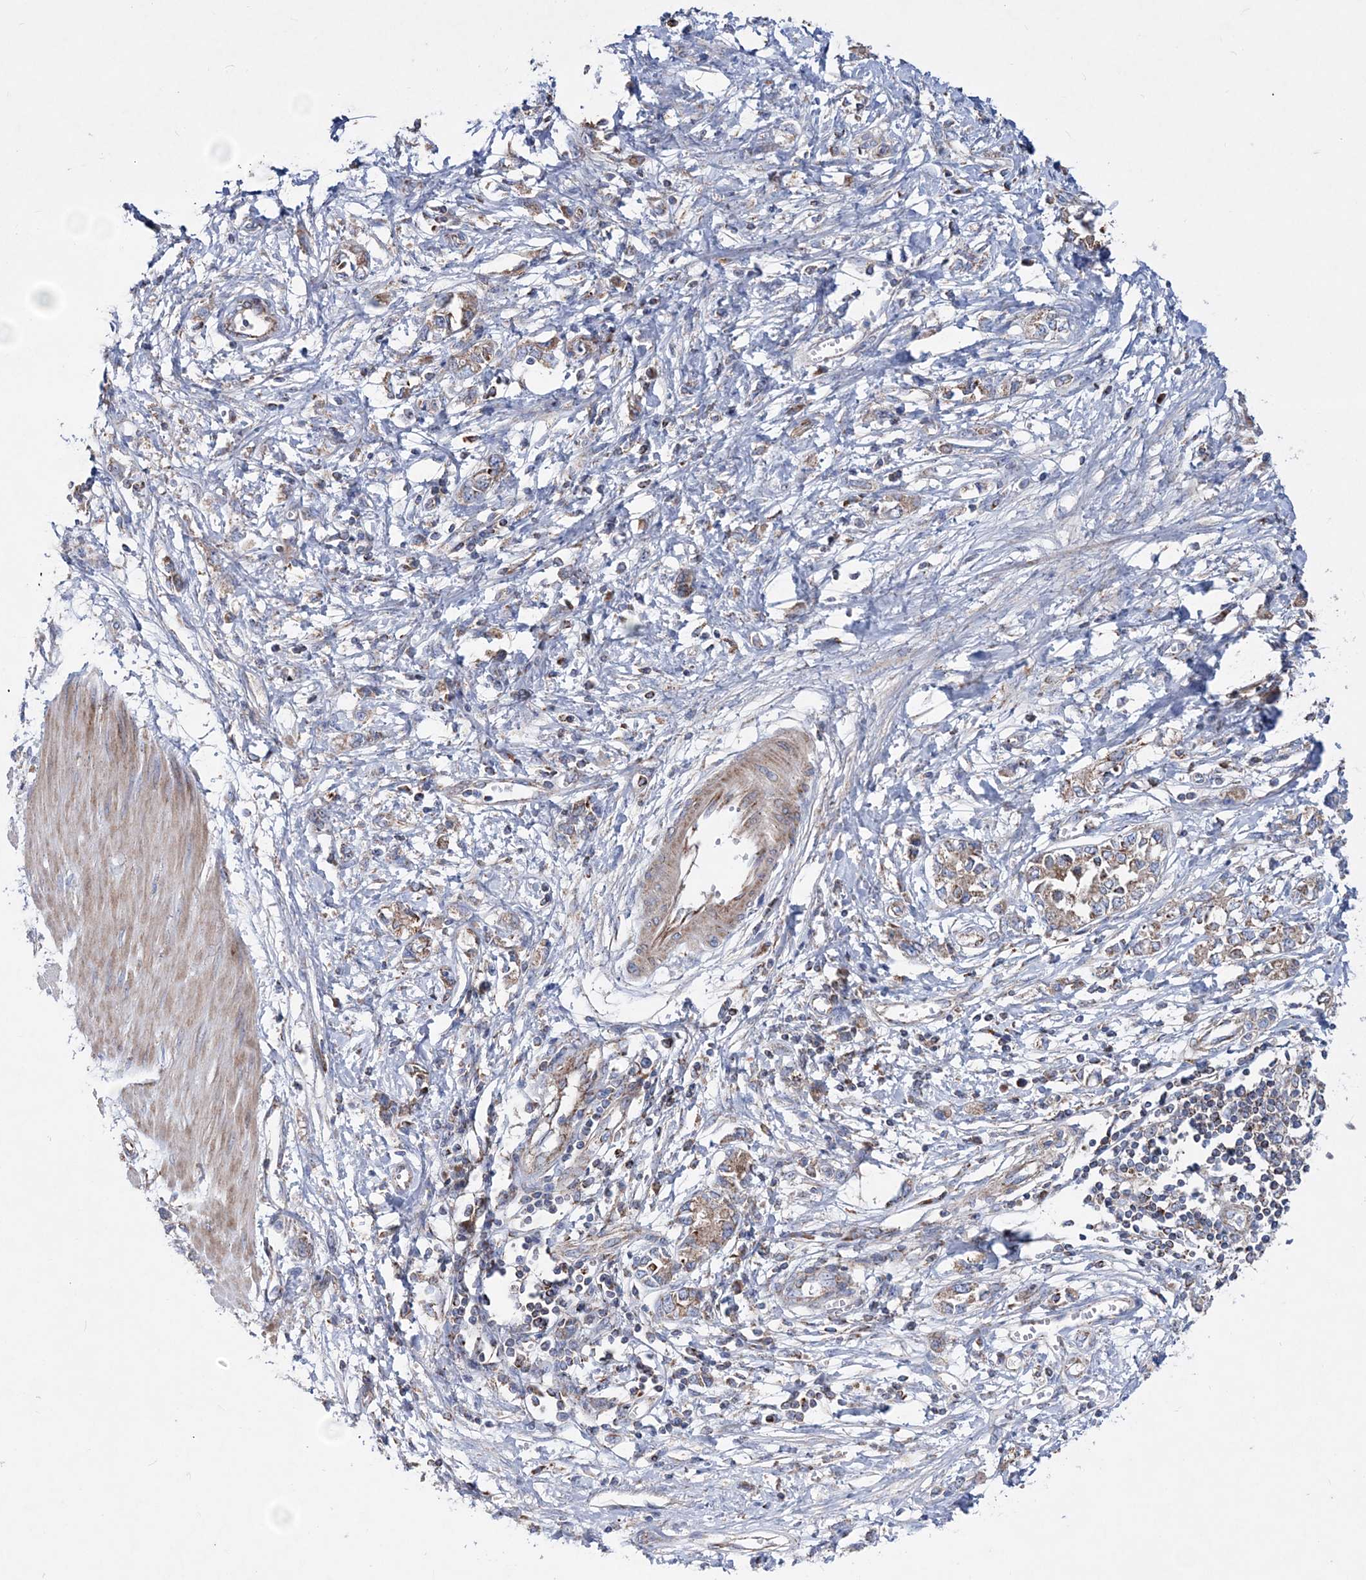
{"staining": {"intensity": "weak", "quantity": ">75%", "location": "cytoplasmic/membranous"}, "tissue": "stomach cancer", "cell_type": "Tumor cells", "image_type": "cancer", "snomed": [{"axis": "morphology", "description": "Adenocarcinoma, NOS"}, {"axis": "topography", "description": "Stomach"}], "caption": "This image displays immunohistochemistry (IHC) staining of stomach cancer, with low weak cytoplasmic/membranous expression in about >75% of tumor cells.", "gene": "NGLY1", "patient": {"sex": "female", "age": 76}}